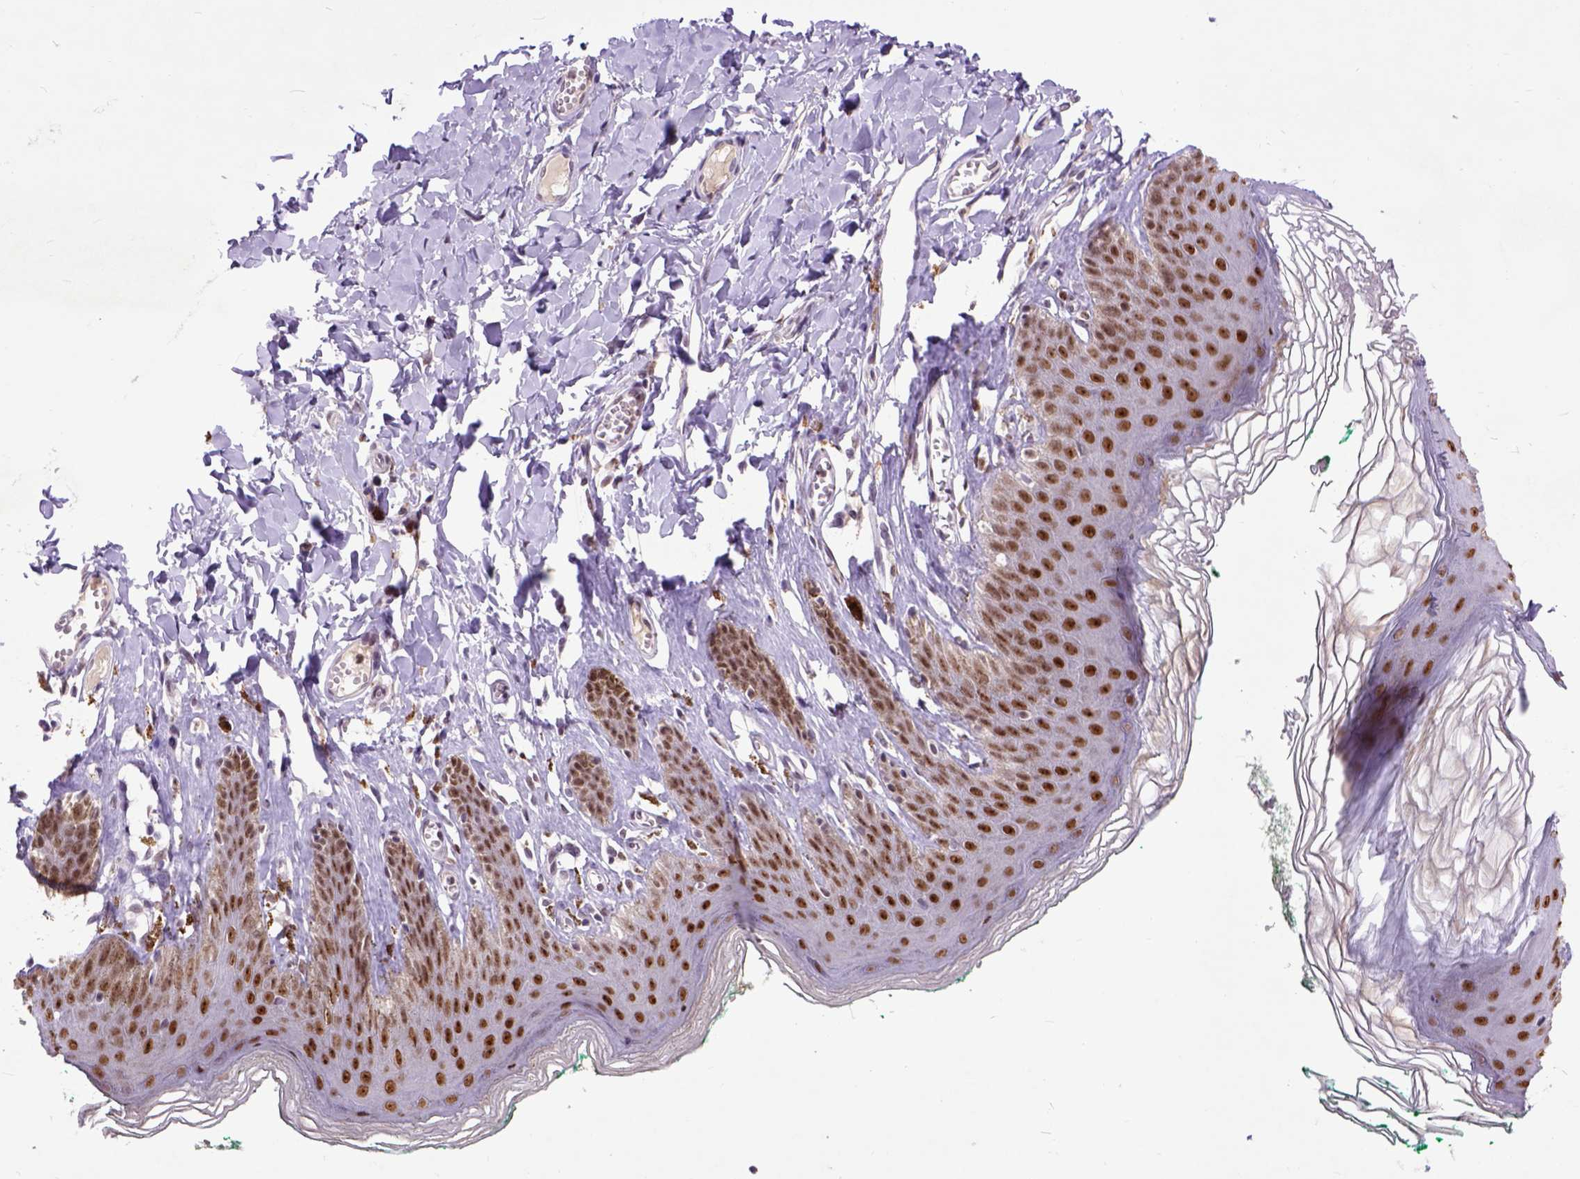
{"staining": {"intensity": "moderate", "quantity": ">75%", "location": "nuclear"}, "tissue": "skin", "cell_type": "Epidermal cells", "image_type": "normal", "snomed": [{"axis": "morphology", "description": "Normal tissue, NOS"}, {"axis": "topography", "description": "Vulva"}, {"axis": "topography", "description": "Peripheral nerve tissue"}], "caption": "Human skin stained with a brown dye shows moderate nuclear positive positivity in approximately >75% of epidermal cells.", "gene": "RCC2", "patient": {"sex": "female", "age": 66}}